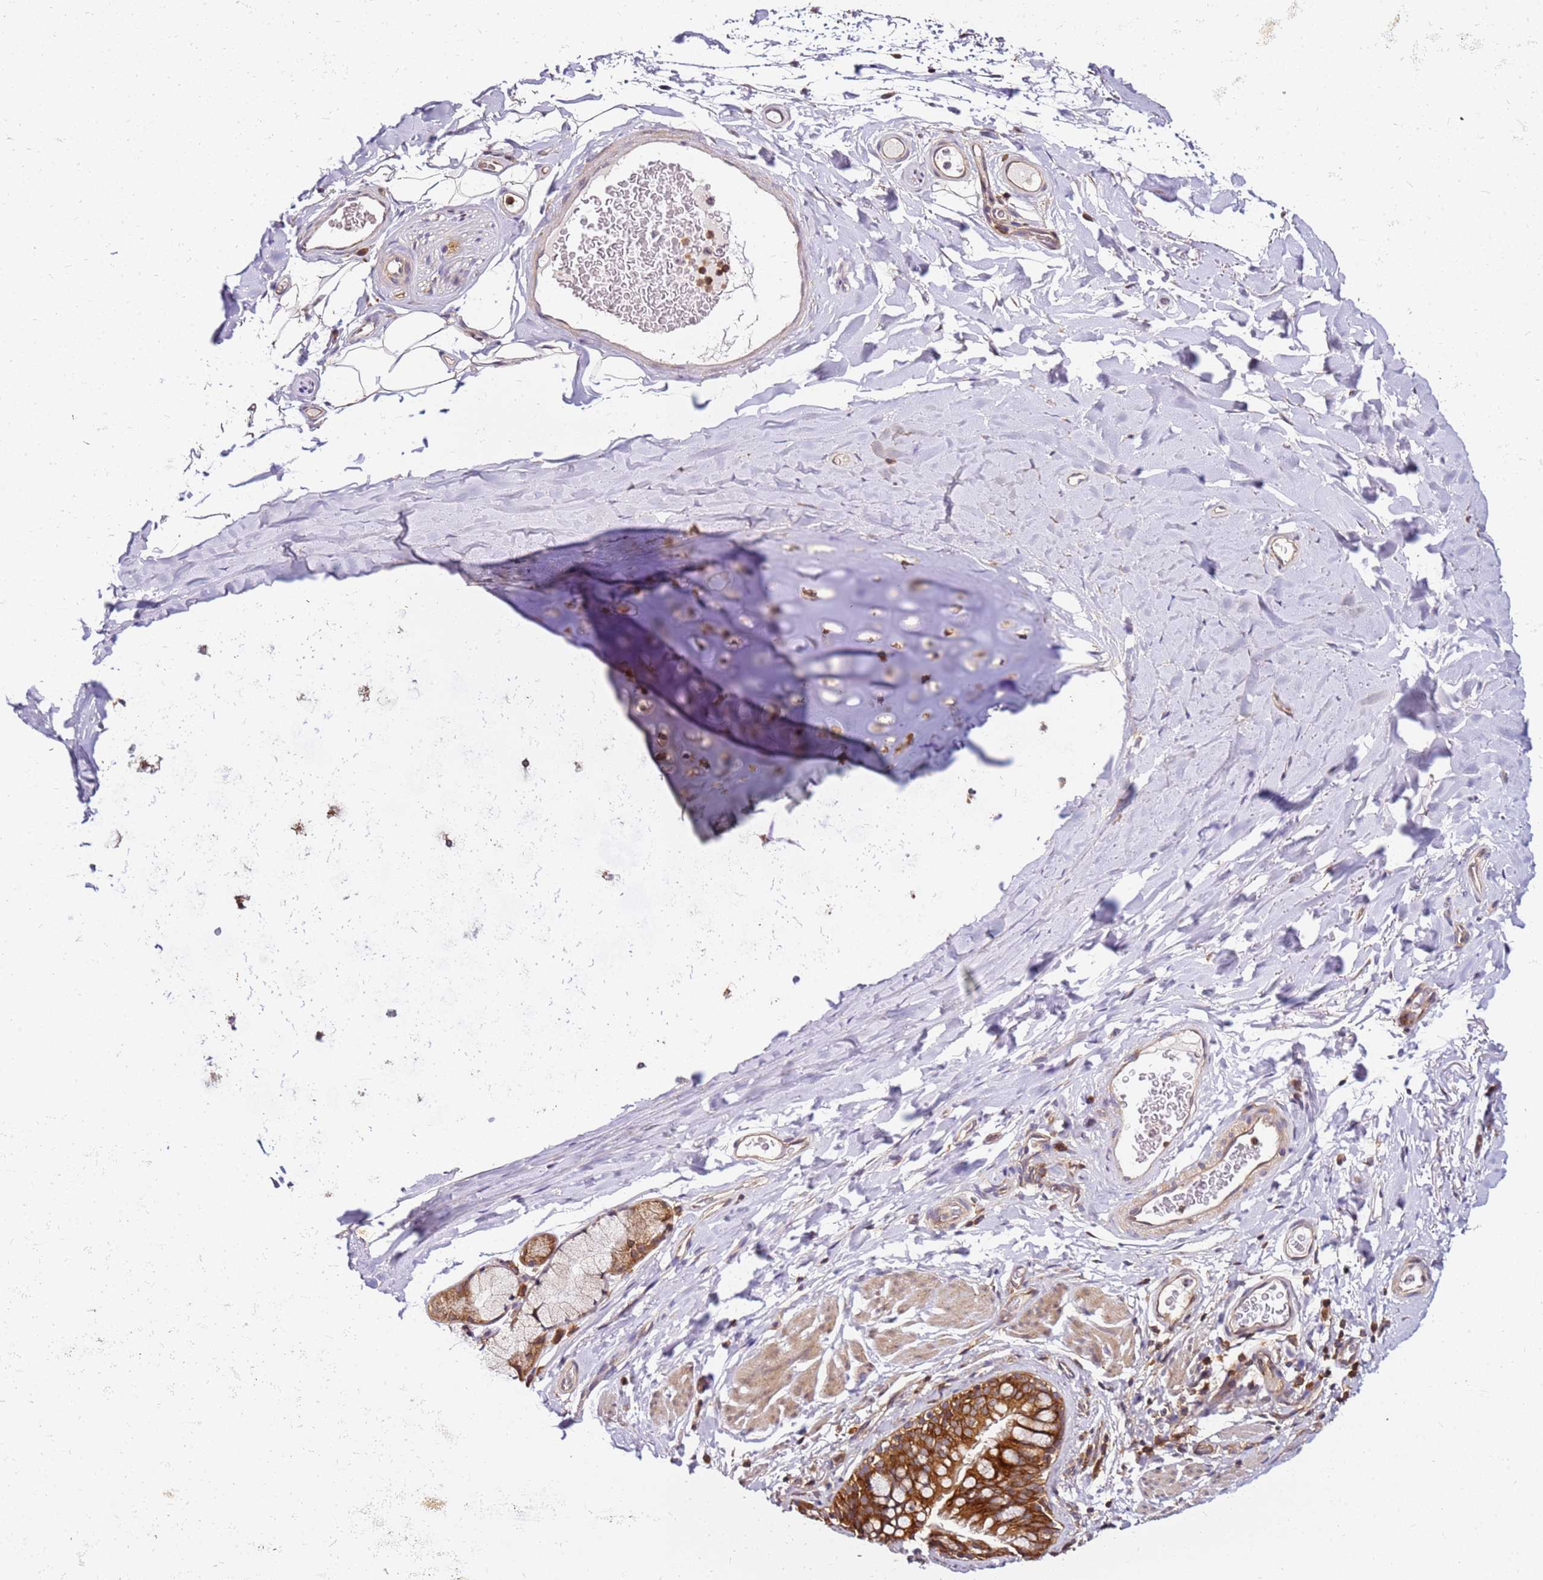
{"staining": {"intensity": "strong", "quantity": ">75%", "location": "cytoplasmic/membranous"}, "tissue": "bronchus", "cell_type": "Respiratory epithelial cells", "image_type": "normal", "snomed": [{"axis": "morphology", "description": "Normal tissue, NOS"}, {"axis": "topography", "description": "Cartilage tissue"}, {"axis": "topography", "description": "Bronchus"}], "caption": "High-power microscopy captured an immunohistochemistry micrograph of normal bronchus, revealing strong cytoplasmic/membranous positivity in about >75% of respiratory epithelial cells.", "gene": "PIH1D1", "patient": {"sex": "female", "age": 36}}